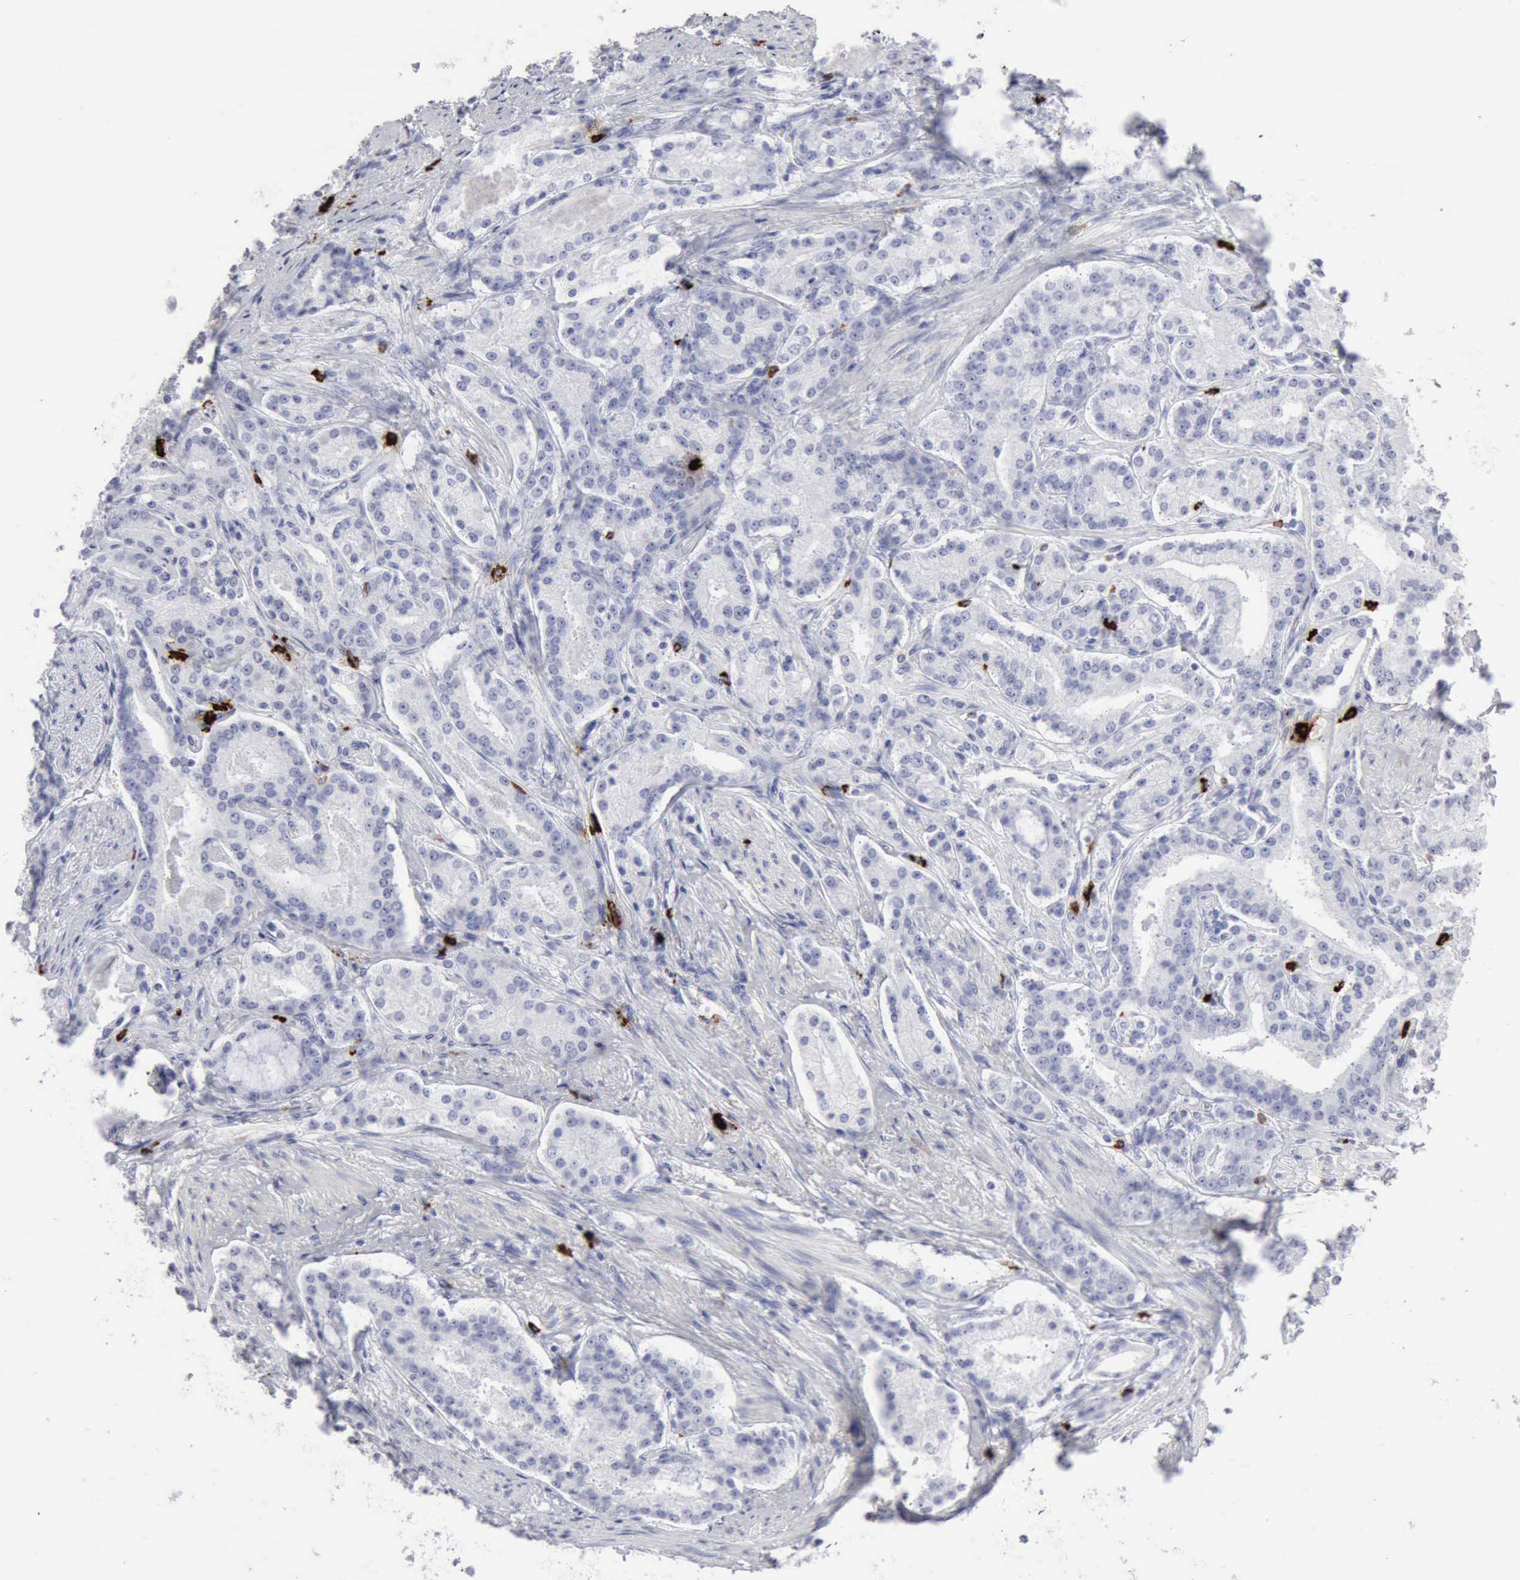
{"staining": {"intensity": "negative", "quantity": "none", "location": "none"}, "tissue": "prostate cancer", "cell_type": "Tumor cells", "image_type": "cancer", "snomed": [{"axis": "morphology", "description": "Adenocarcinoma, Medium grade"}, {"axis": "topography", "description": "Prostate"}], "caption": "There is no significant expression in tumor cells of prostate adenocarcinoma (medium-grade).", "gene": "CMA1", "patient": {"sex": "male", "age": 72}}